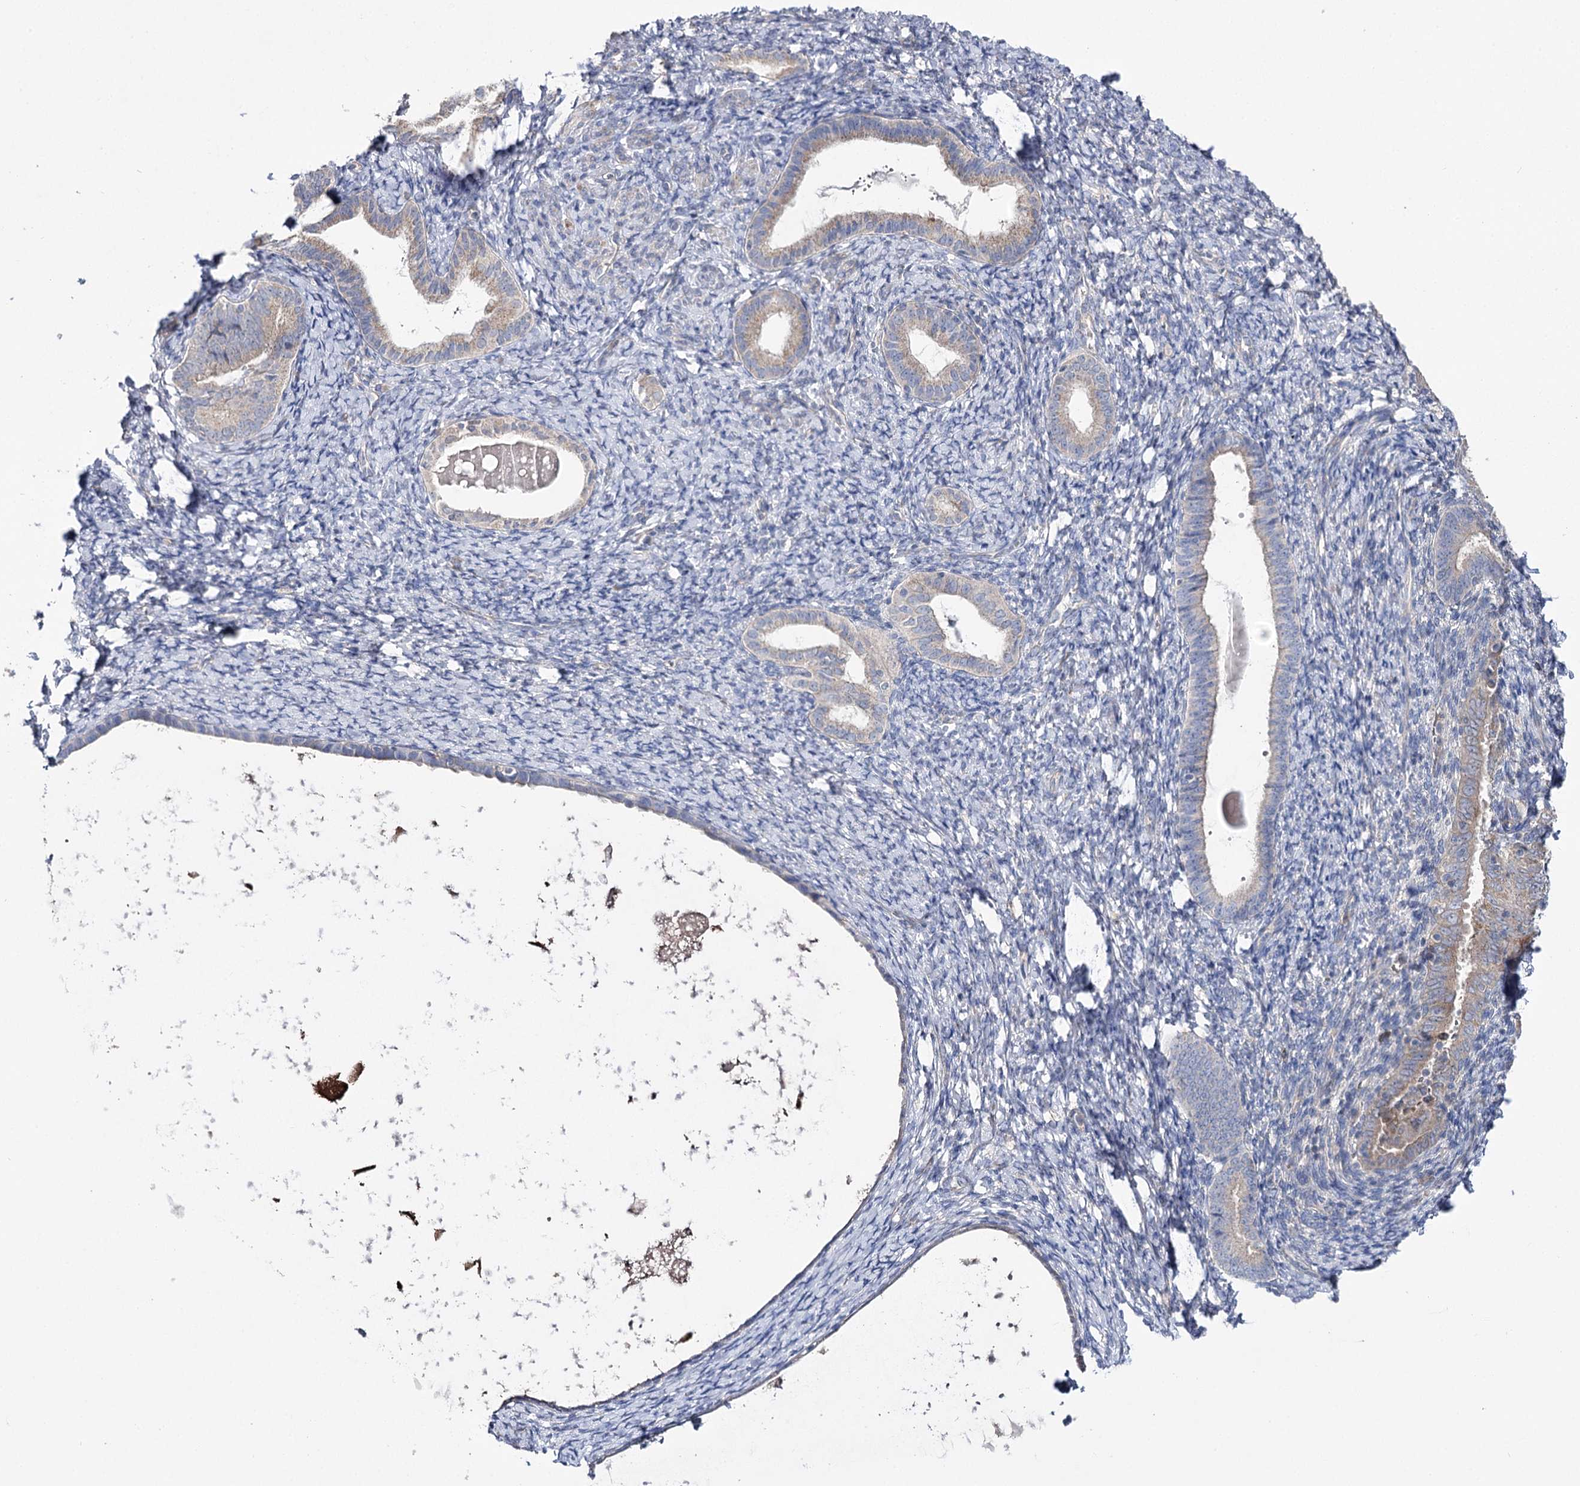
{"staining": {"intensity": "negative", "quantity": "none", "location": "none"}, "tissue": "endometrium", "cell_type": "Cells in endometrial stroma", "image_type": "normal", "snomed": [{"axis": "morphology", "description": "Normal tissue, NOS"}, {"axis": "topography", "description": "Endometrium"}], "caption": "Normal endometrium was stained to show a protein in brown. There is no significant staining in cells in endometrial stroma. (DAB IHC visualized using brightfield microscopy, high magnification).", "gene": "AURKC", "patient": {"sex": "female", "age": 72}}